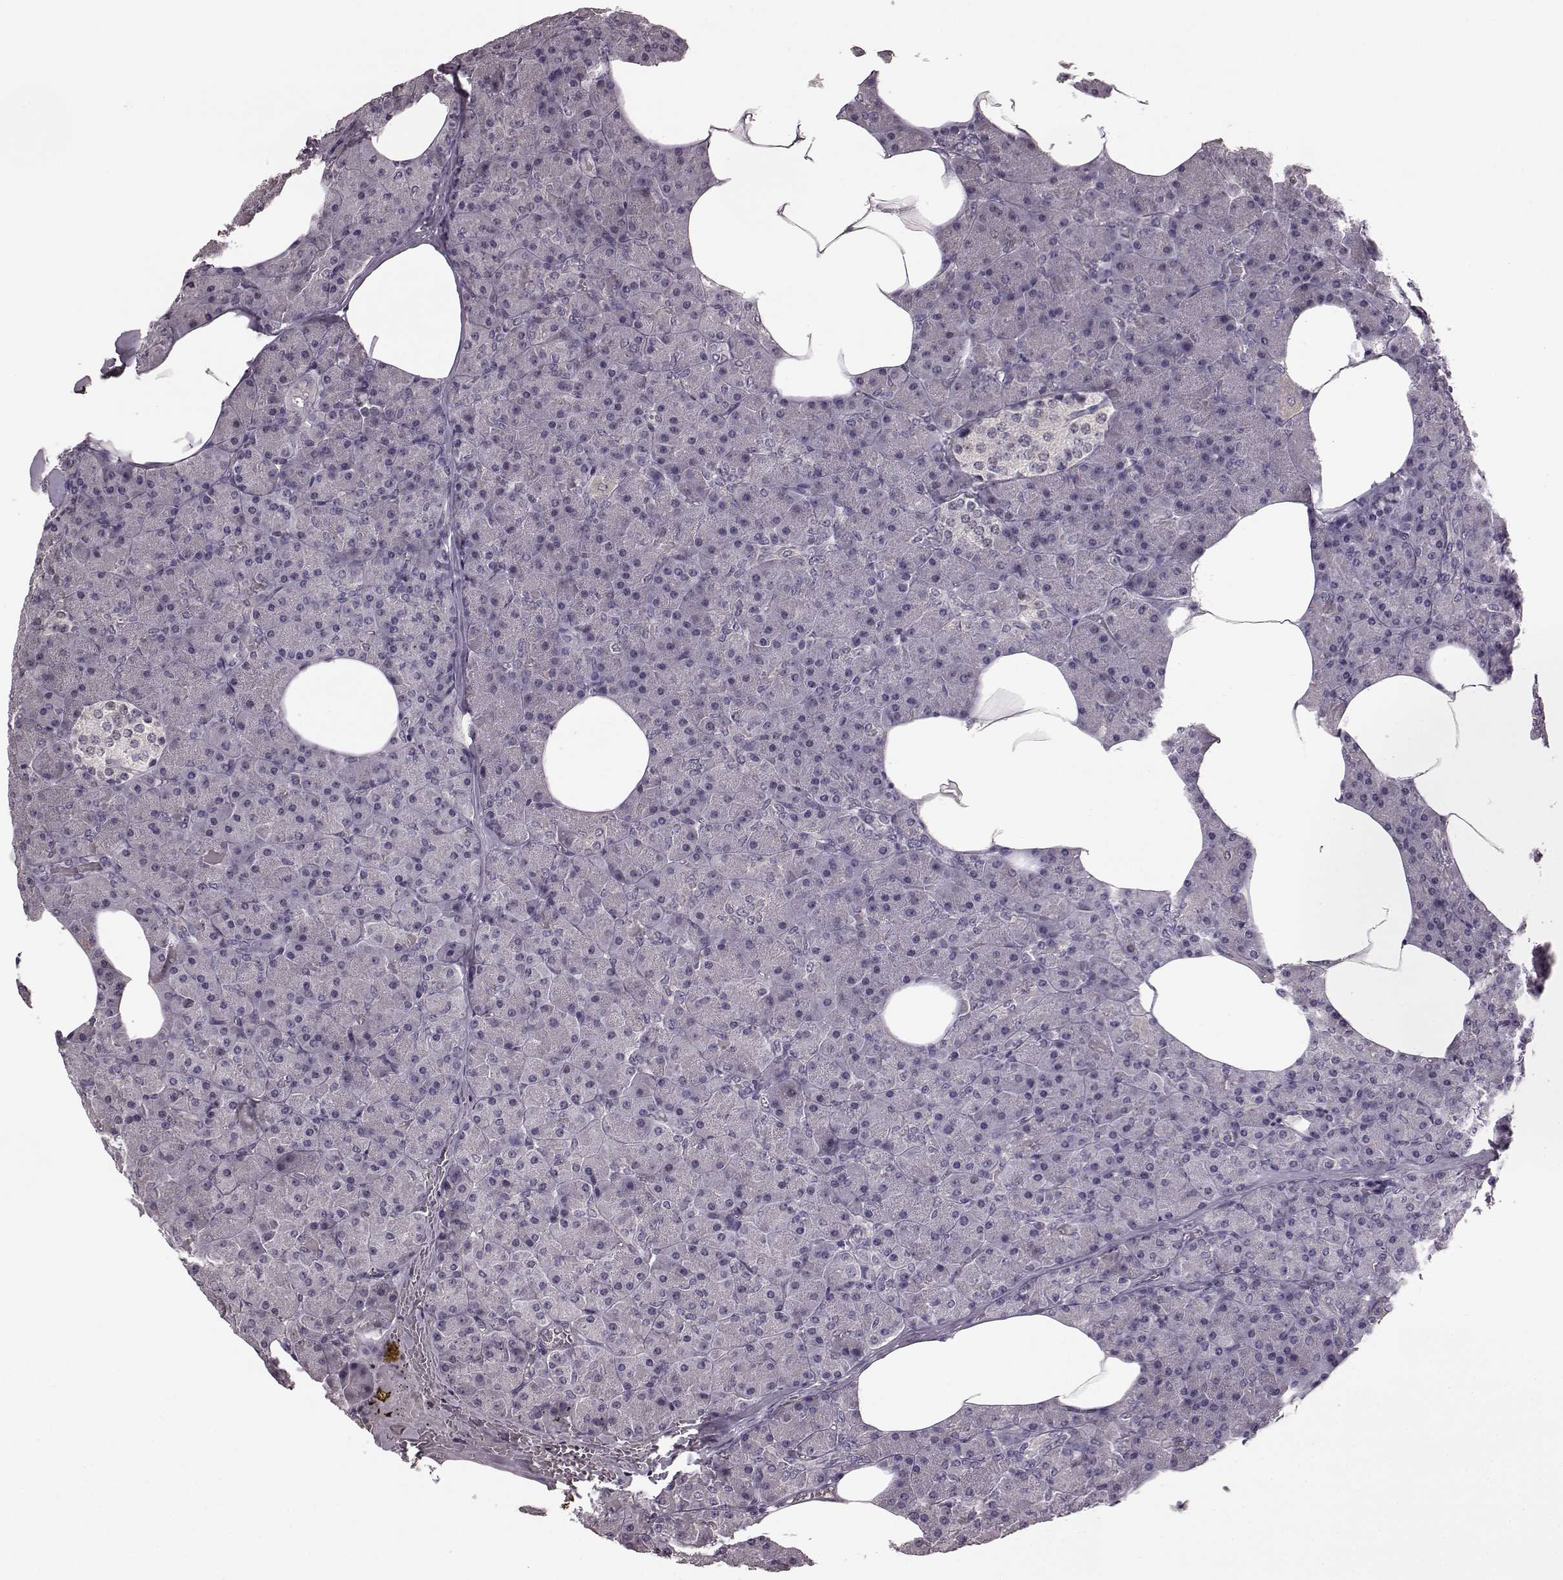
{"staining": {"intensity": "negative", "quantity": "none", "location": "none"}, "tissue": "pancreas", "cell_type": "Exocrine glandular cells", "image_type": "normal", "snomed": [{"axis": "morphology", "description": "Normal tissue, NOS"}, {"axis": "topography", "description": "Pancreas"}], "caption": "The photomicrograph shows no significant staining in exocrine glandular cells of pancreas. (Stains: DAB immunohistochemistry (IHC) with hematoxylin counter stain, Microscopy: brightfield microscopy at high magnification).", "gene": "NRL", "patient": {"sex": "female", "age": 45}}